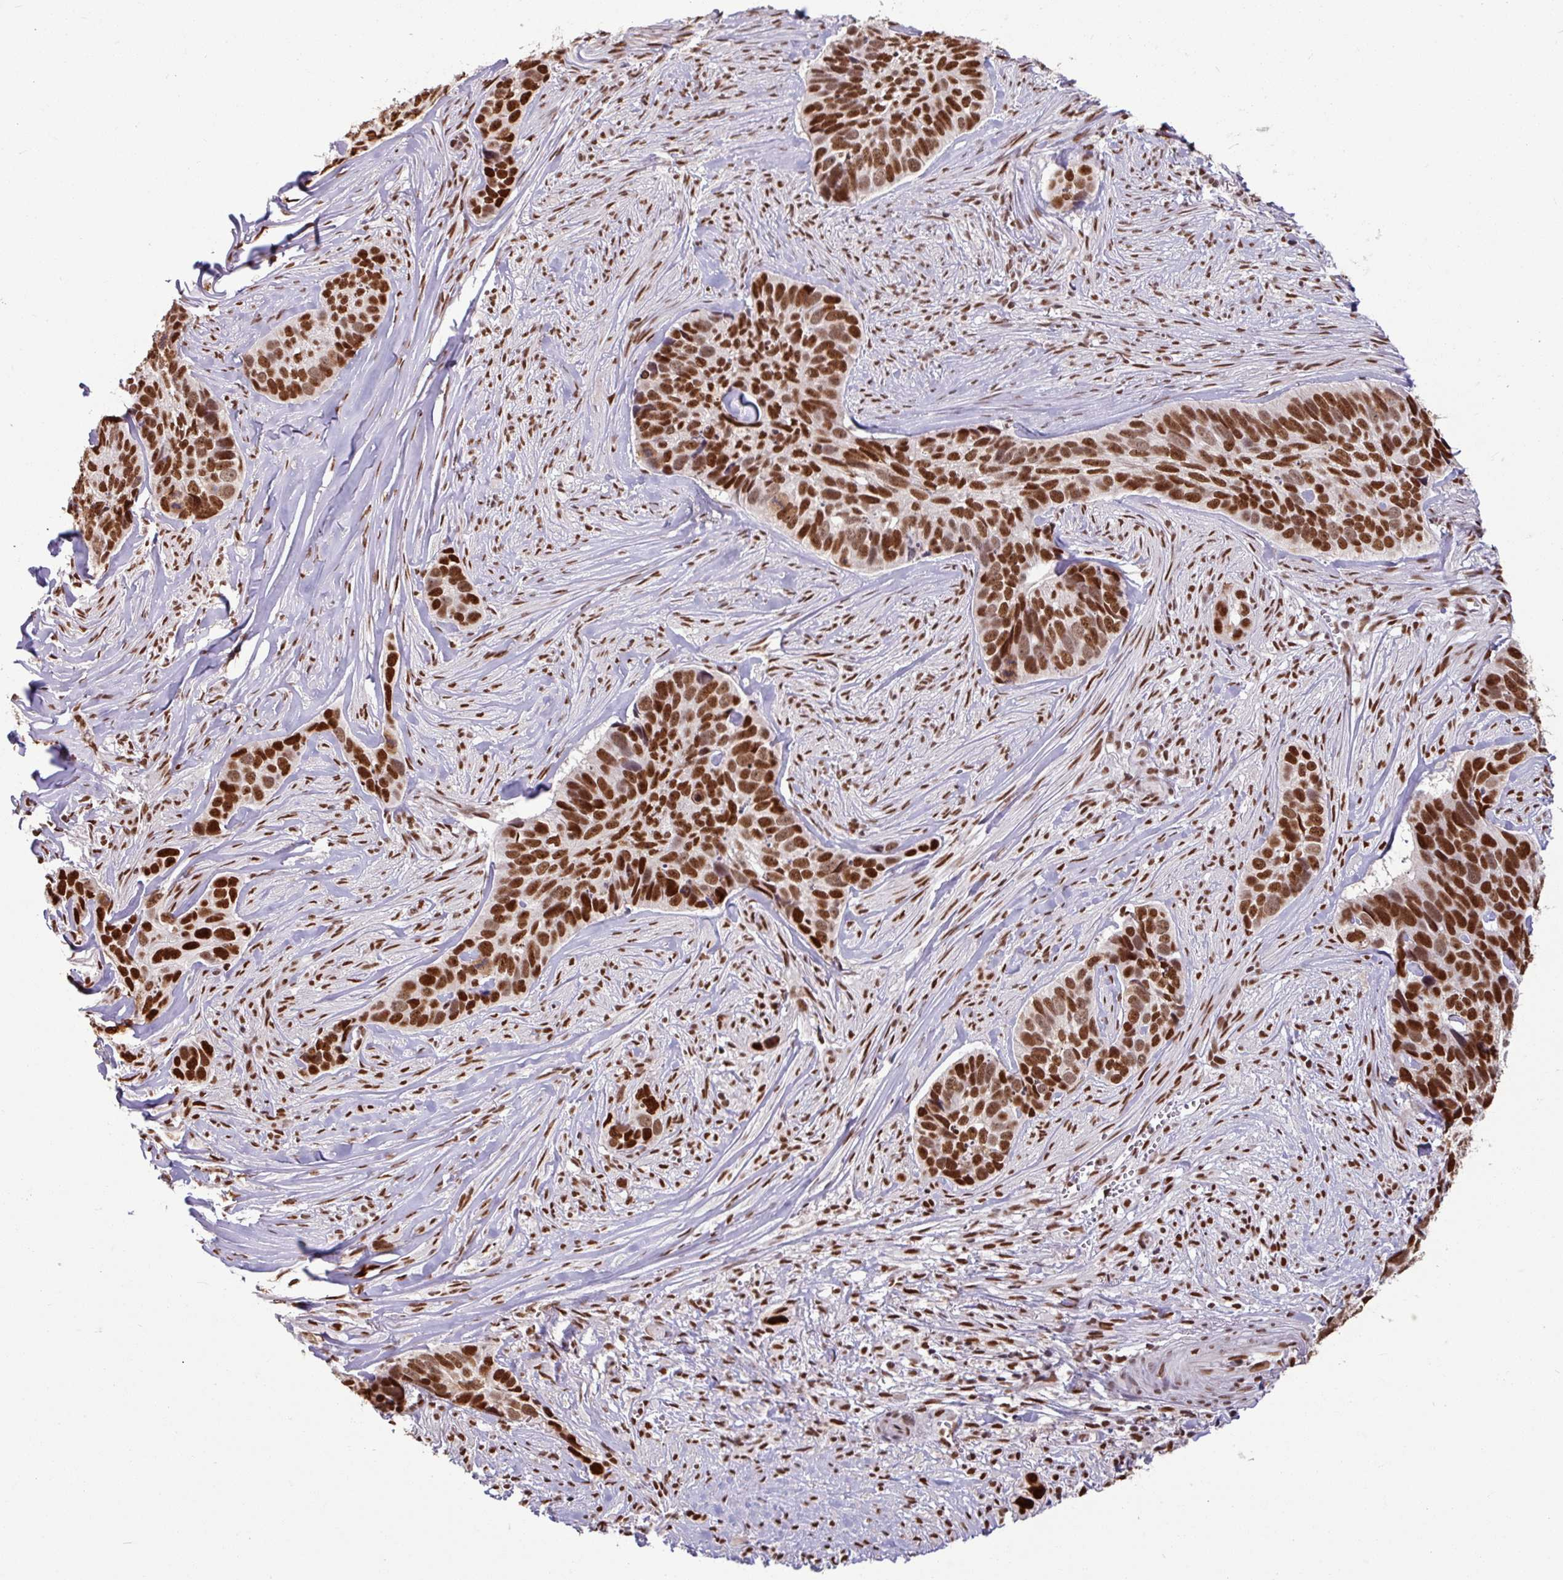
{"staining": {"intensity": "strong", "quantity": ">75%", "location": "nuclear"}, "tissue": "skin cancer", "cell_type": "Tumor cells", "image_type": "cancer", "snomed": [{"axis": "morphology", "description": "Basal cell carcinoma"}, {"axis": "topography", "description": "Skin"}], "caption": "Immunohistochemical staining of human skin cancer (basal cell carcinoma) demonstrates strong nuclear protein expression in about >75% of tumor cells. The staining was performed using DAB to visualize the protein expression in brown, while the nuclei were stained in blue with hematoxylin (Magnification: 20x).", "gene": "TDG", "patient": {"sex": "female", "age": 82}}